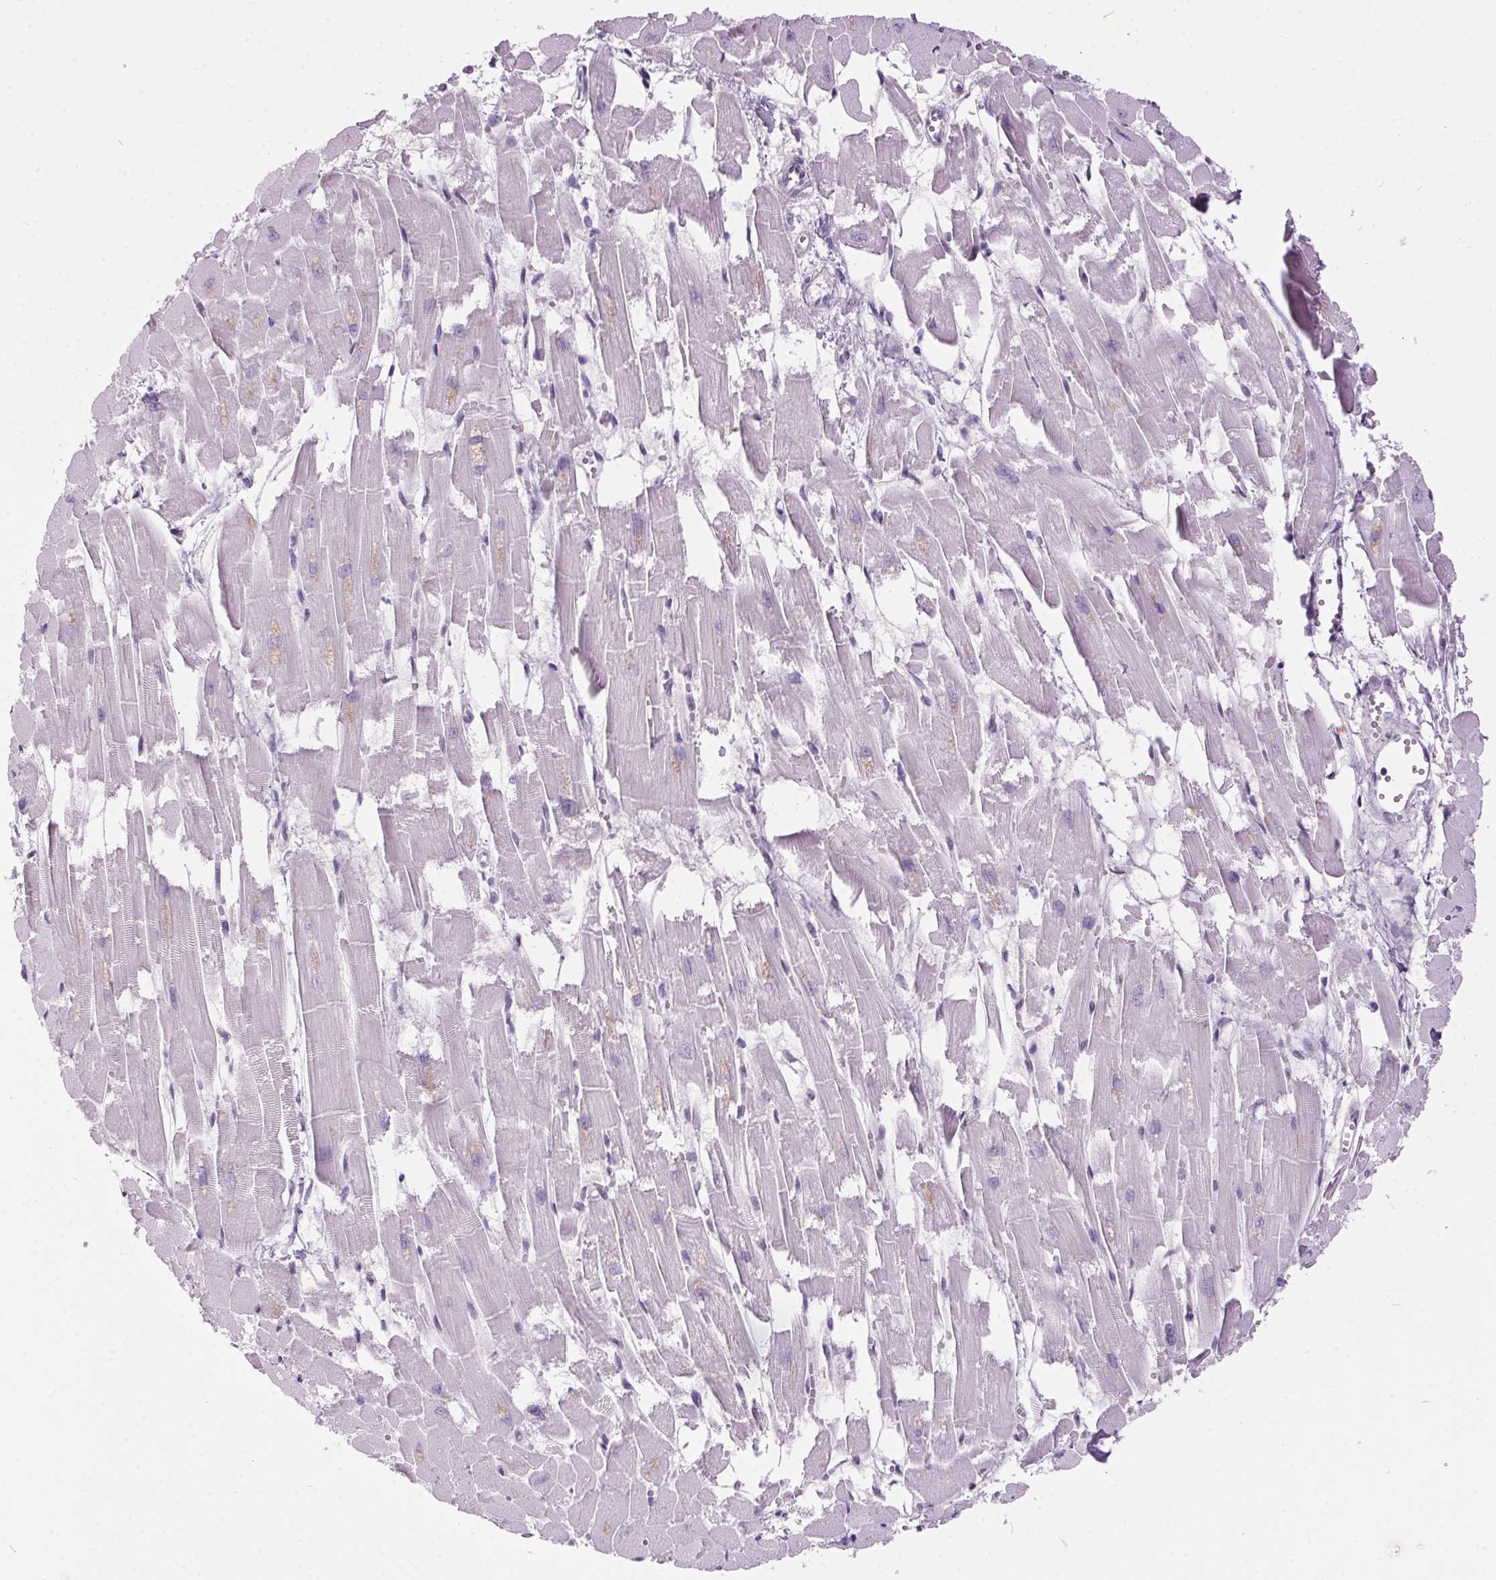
{"staining": {"intensity": "negative", "quantity": "none", "location": "none"}, "tissue": "heart muscle", "cell_type": "Cardiomyocytes", "image_type": "normal", "snomed": [{"axis": "morphology", "description": "Normal tissue, NOS"}, {"axis": "topography", "description": "Heart"}], "caption": "Immunohistochemical staining of benign heart muscle demonstrates no significant staining in cardiomyocytes.", "gene": "ODAD2", "patient": {"sex": "female", "age": 52}}